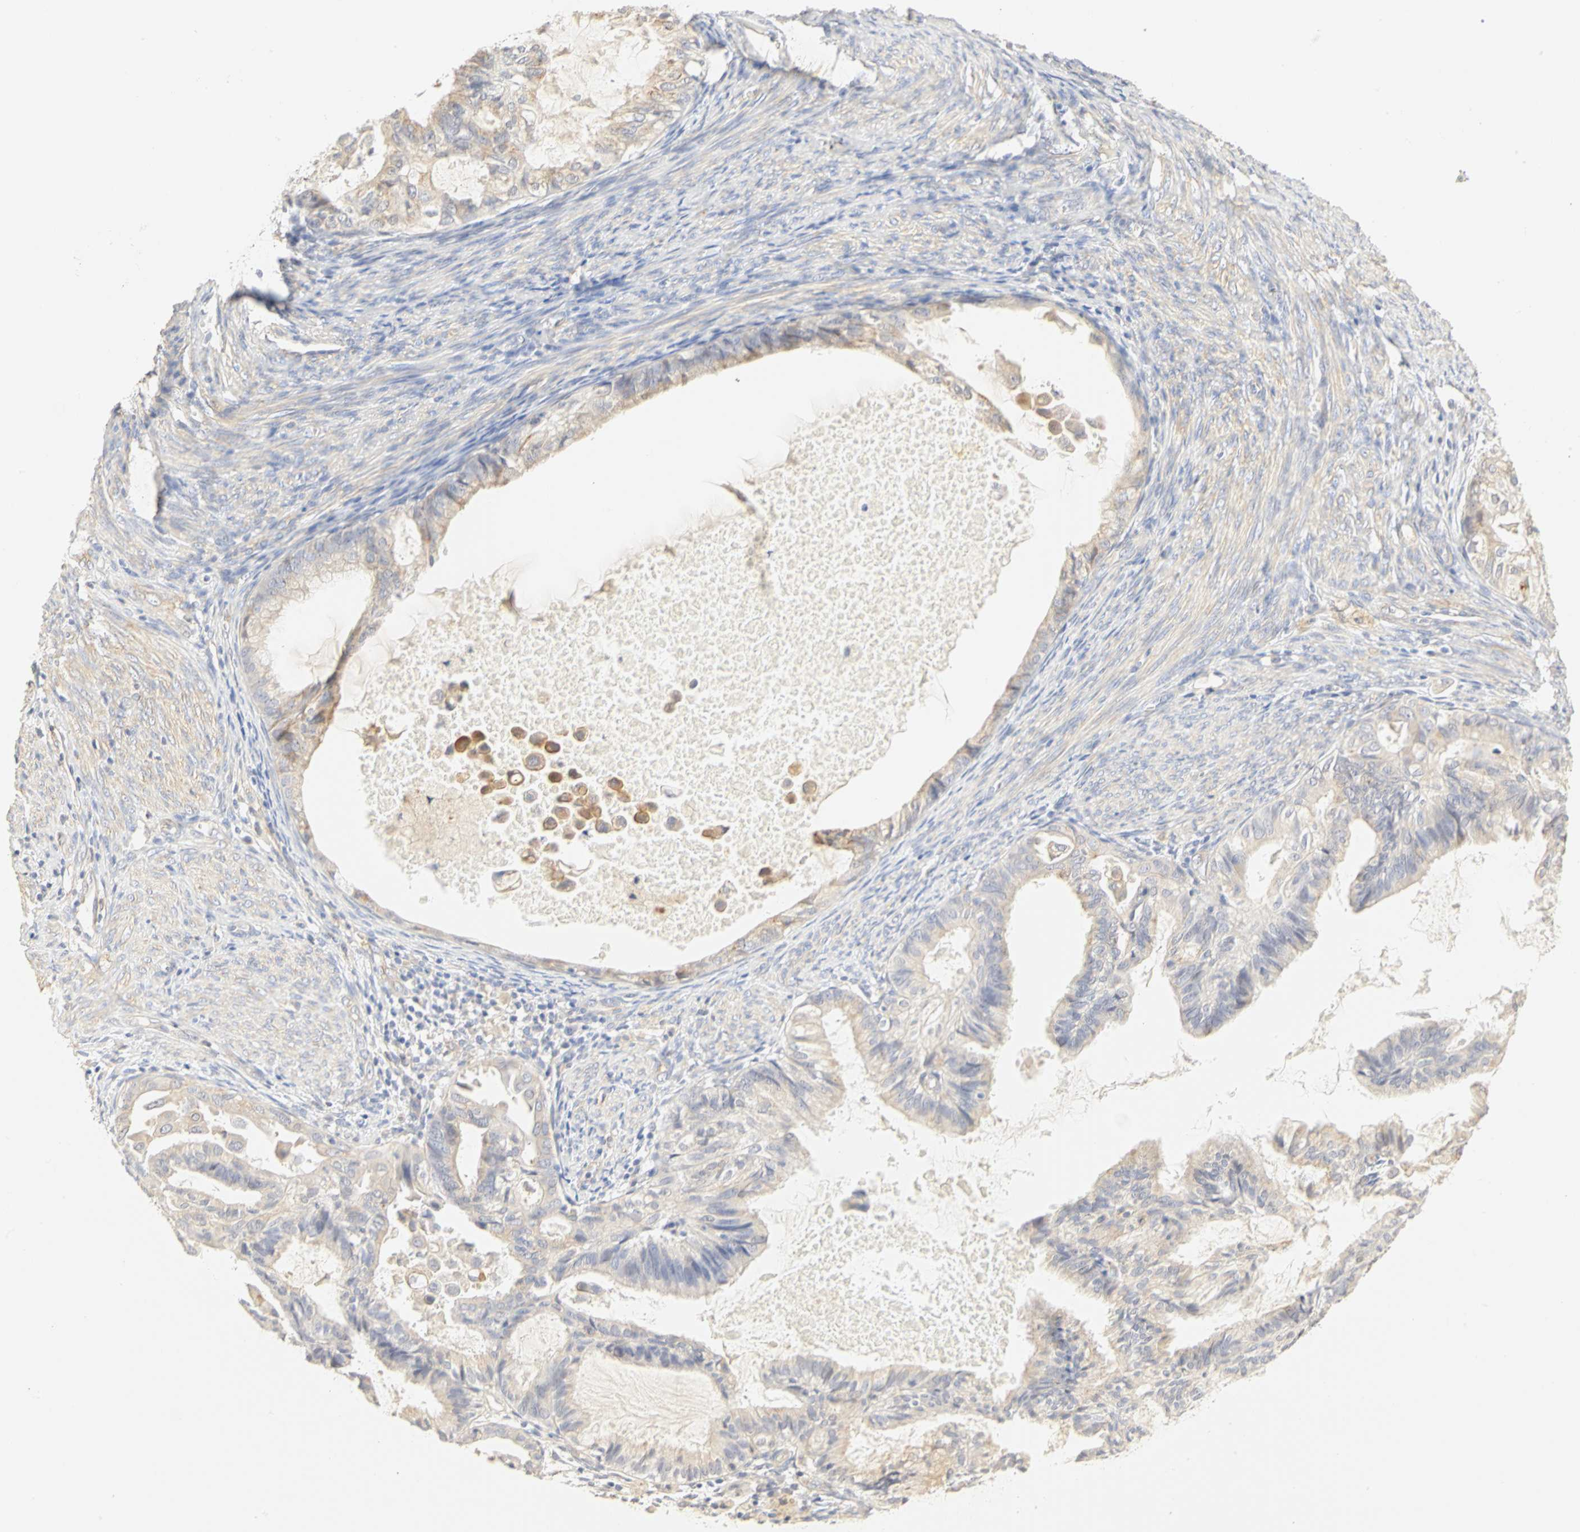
{"staining": {"intensity": "moderate", "quantity": ">75%", "location": "cytoplasmic/membranous"}, "tissue": "cervical cancer", "cell_type": "Tumor cells", "image_type": "cancer", "snomed": [{"axis": "morphology", "description": "Normal tissue, NOS"}, {"axis": "morphology", "description": "Adenocarcinoma, NOS"}, {"axis": "topography", "description": "Cervix"}, {"axis": "topography", "description": "Endometrium"}], "caption": "Protein staining of adenocarcinoma (cervical) tissue displays moderate cytoplasmic/membranous positivity in about >75% of tumor cells.", "gene": "GNRH2", "patient": {"sex": "female", "age": 86}}